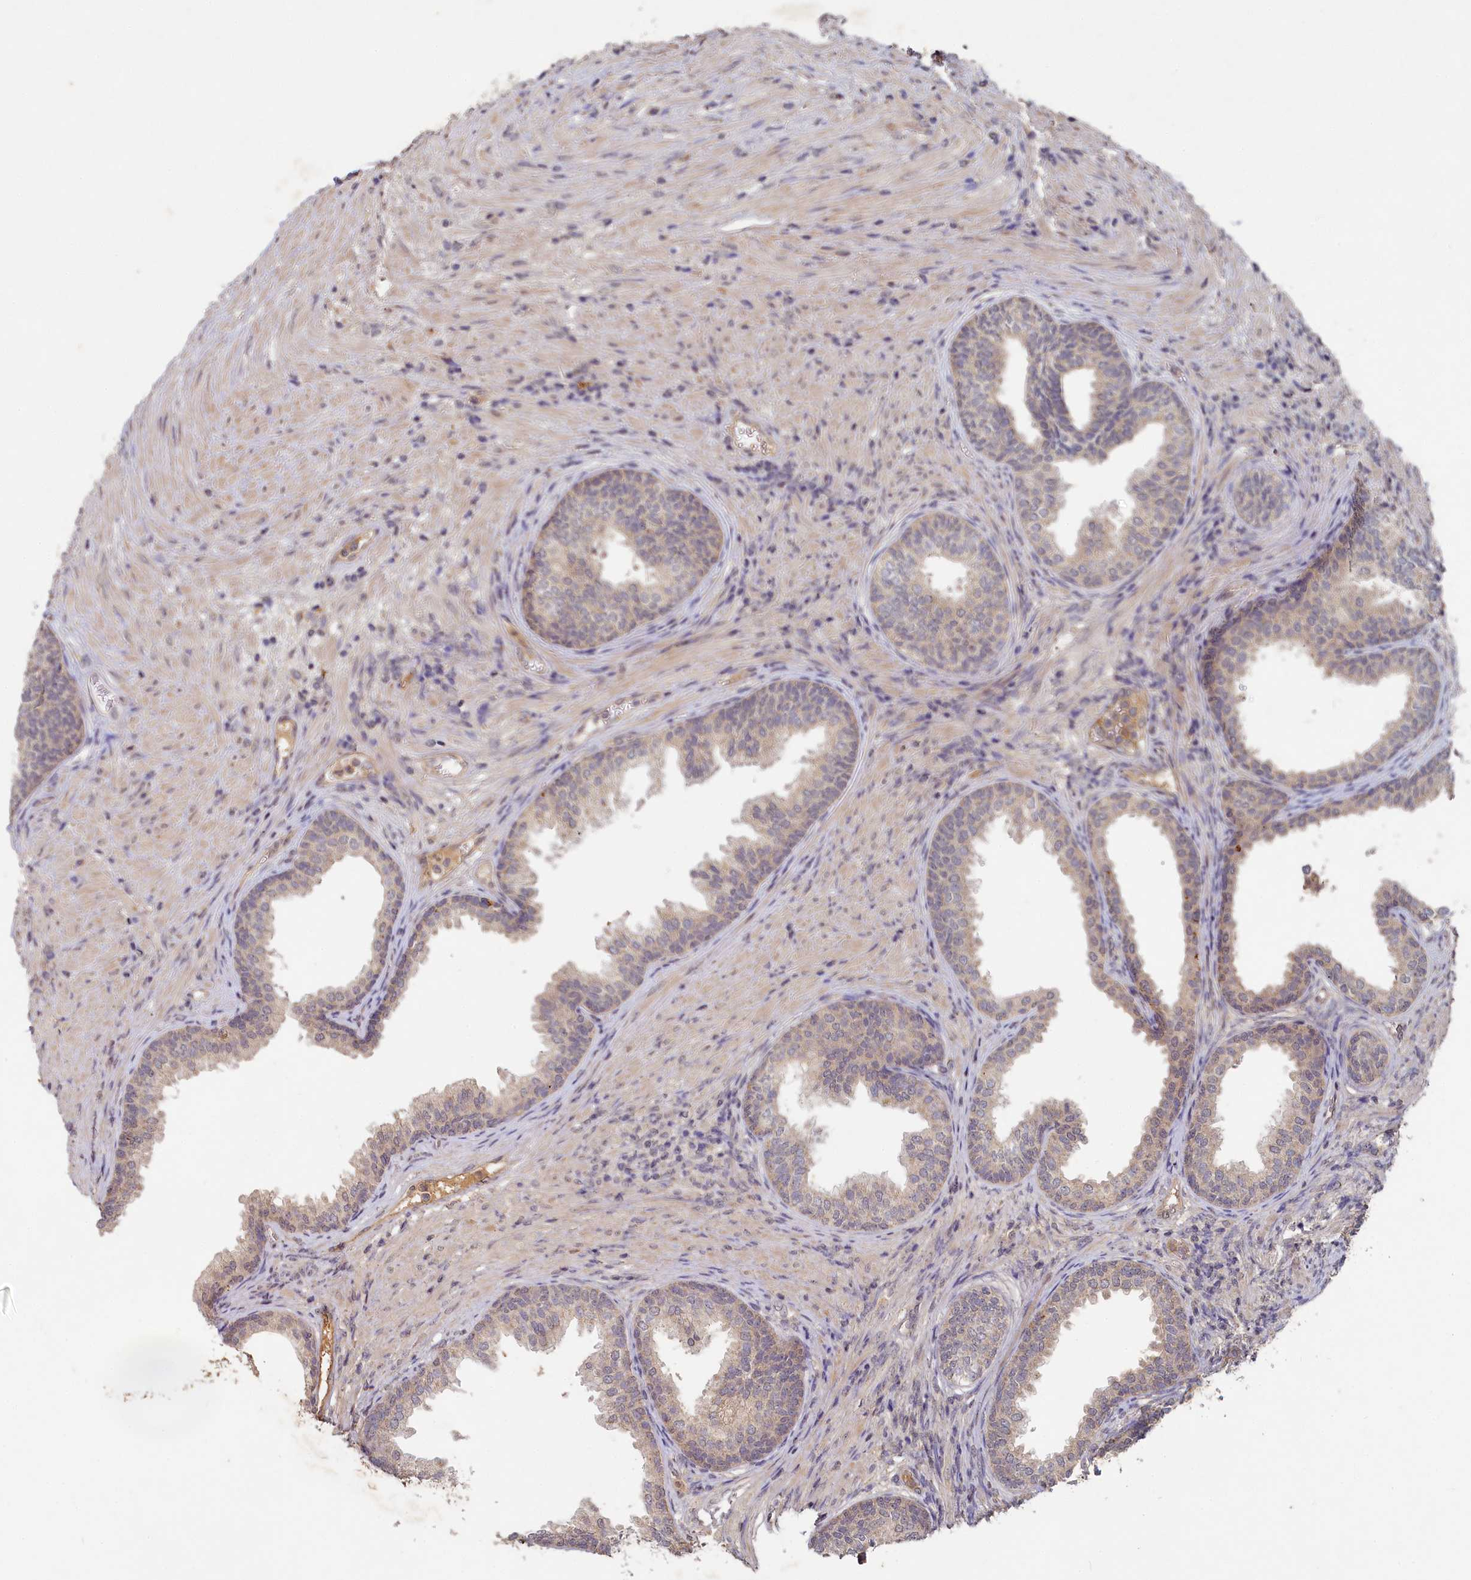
{"staining": {"intensity": "weak", "quantity": ">75%", "location": "cytoplasmic/membranous"}, "tissue": "prostate", "cell_type": "Glandular cells", "image_type": "normal", "snomed": [{"axis": "morphology", "description": "Normal tissue, NOS"}, {"axis": "topography", "description": "Prostate"}], "caption": "Human prostate stained for a protein (brown) shows weak cytoplasmic/membranous positive positivity in about >75% of glandular cells.", "gene": "HERC3", "patient": {"sex": "male", "age": 76}}